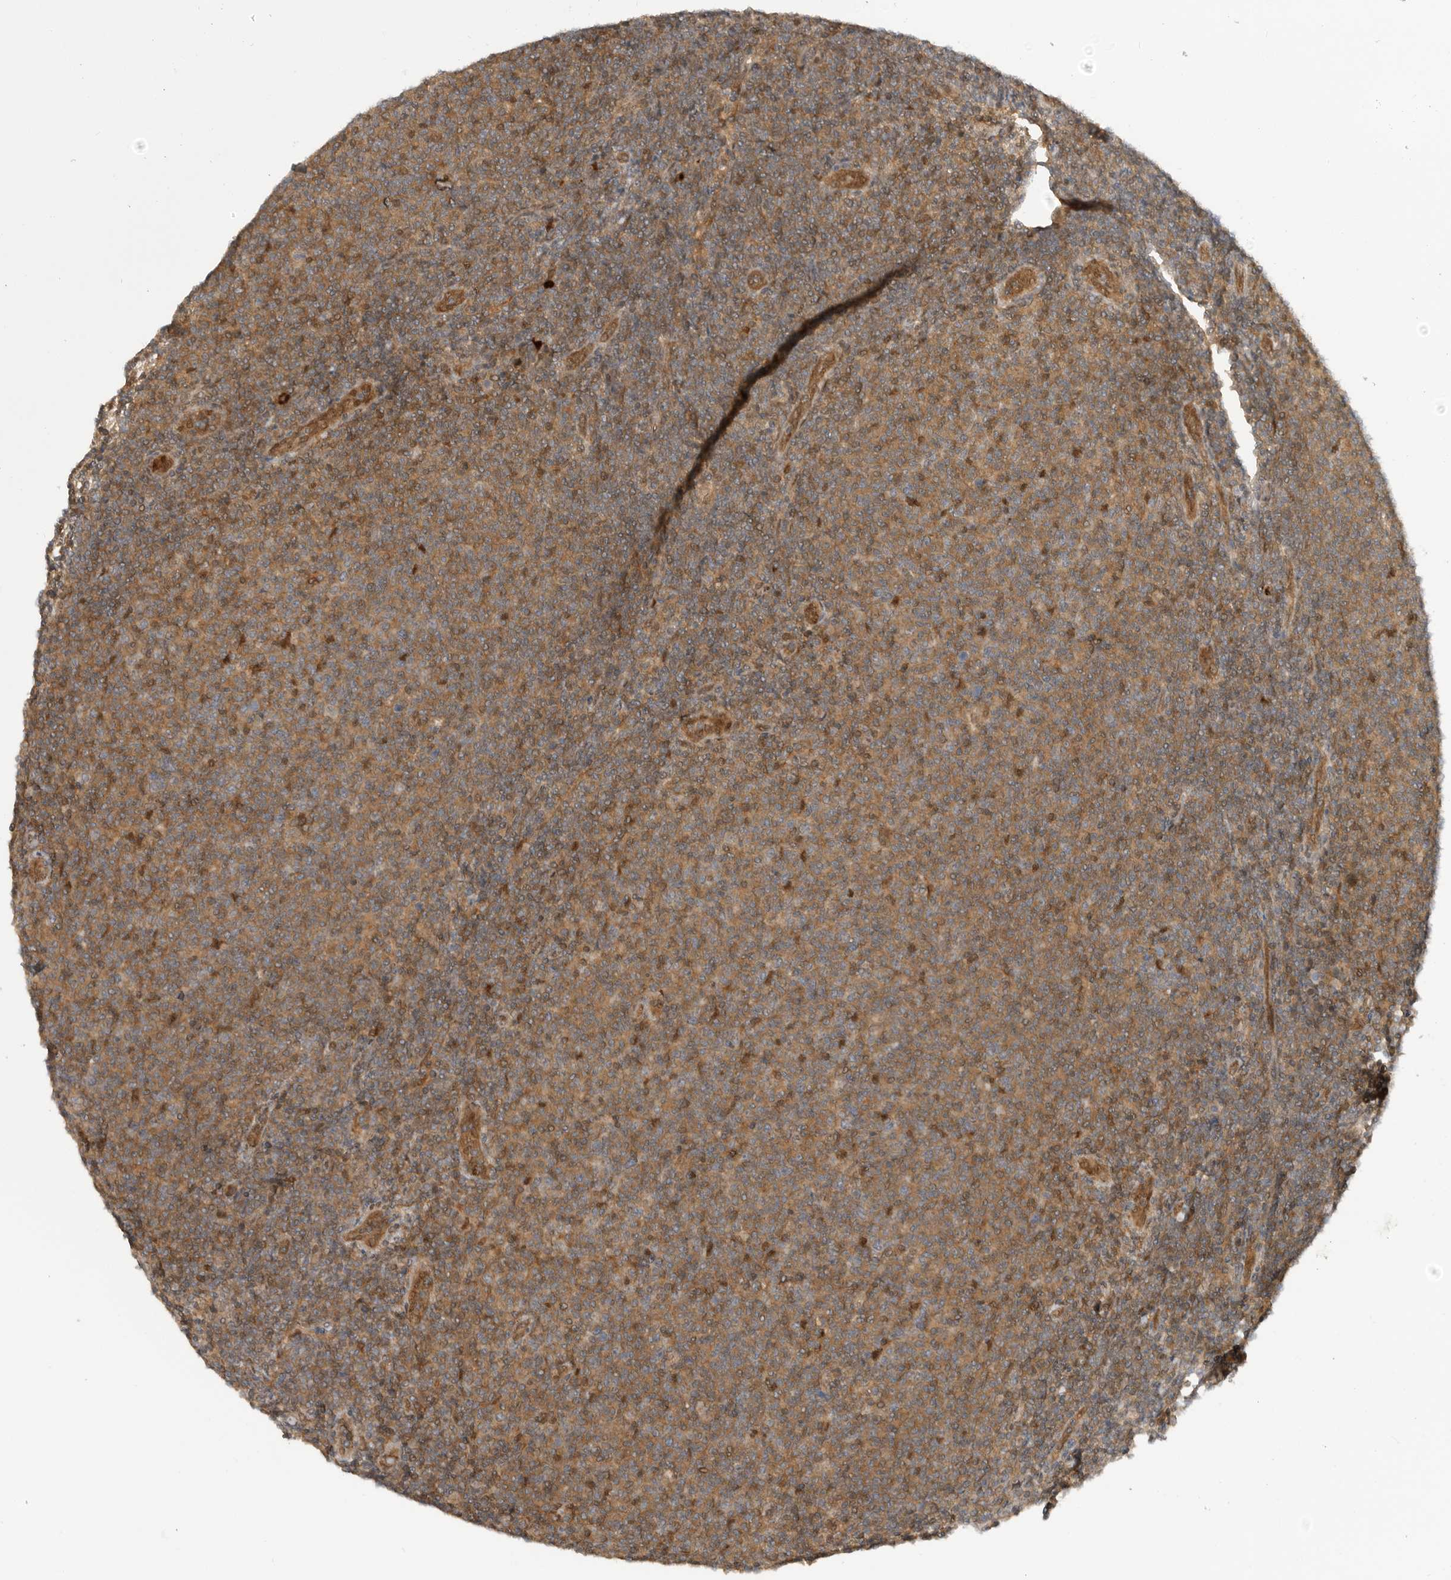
{"staining": {"intensity": "moderate", "quantity": ">75%", "location": "cytoplasmic/membranous"}, "tissue": "lymphoma", "cell_type": "Tumor cells", "image_type": "cancer", "snomed": [{"axis": "morphology", "description": "Malignant lymphoma, non-Hodgkin's type, Low grade"}, {"axis": "topography", "description": "Lymph node"}], "caption": "Human lymphoma stained for a protein (brown) shows moderate cytoplasmic/membranous positive expression in about >75% of tumor cells.", "gene": "DCAF8", "patient": {"sex": "male", "age": 66}}